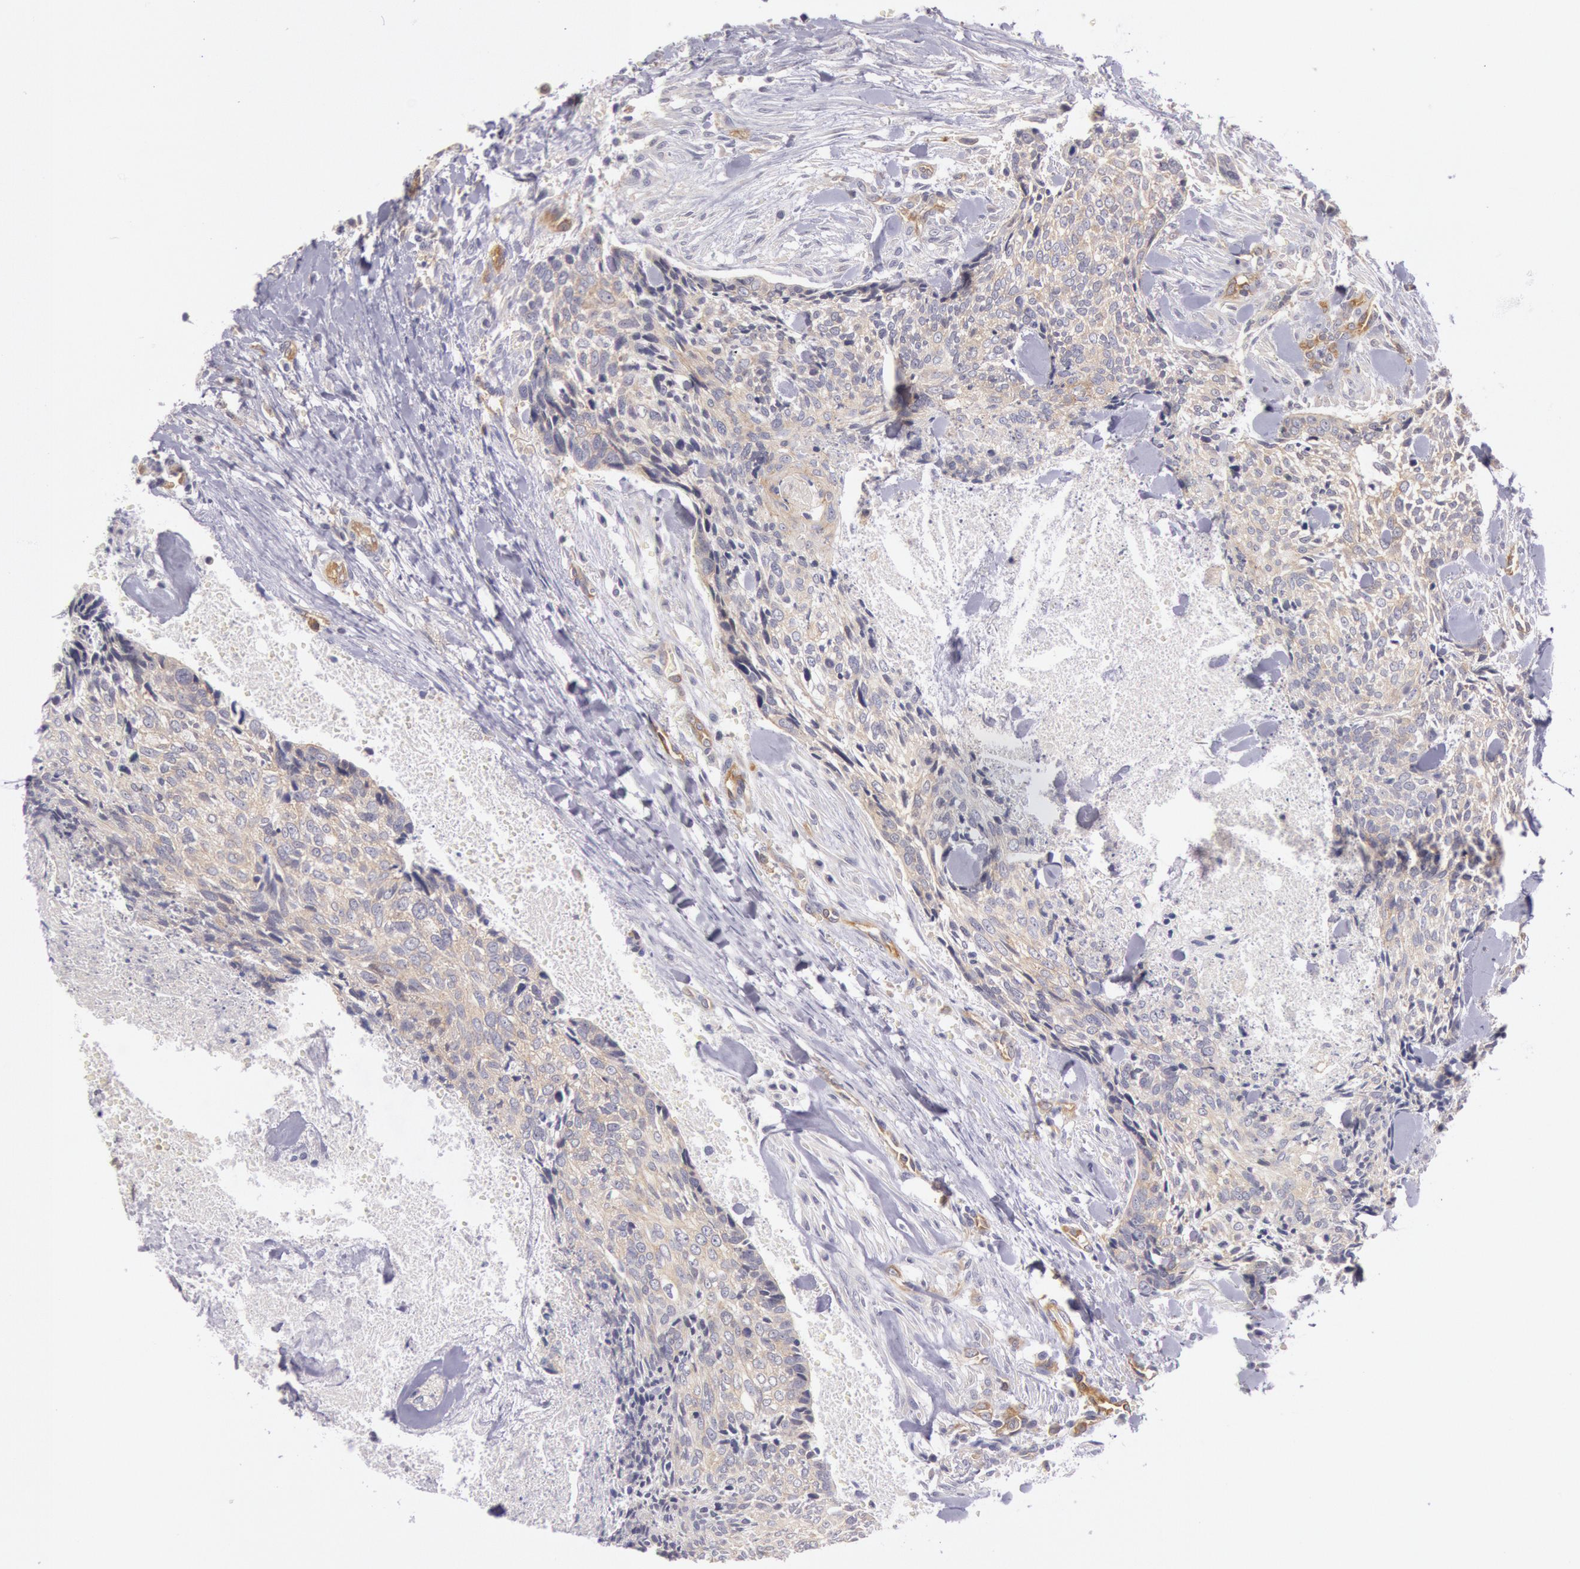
{"staining": {"intensity": "weak", "quantity": "25%-75%", "location": "cytoplasmic/membranous"}, "tissue": "head and neck cancer", "cell_type": "Tumor cells", "image_type": "cancer", "snomed": [{"axis": "morphology", "description": "Squamous cell carcinoma, NOS"}, {"axis": "topography", "description": "Salivary gland"}, {"axis": "topography", "description": "Head-Neck"}], "caption": "A low amount of weak cytoplasmic/membranous staining is present in about 25%-75% of tumor cells in head and neck cancer tissue.", "gene": "MYO5A", "patient": {"sex": "male", "age": 70}}